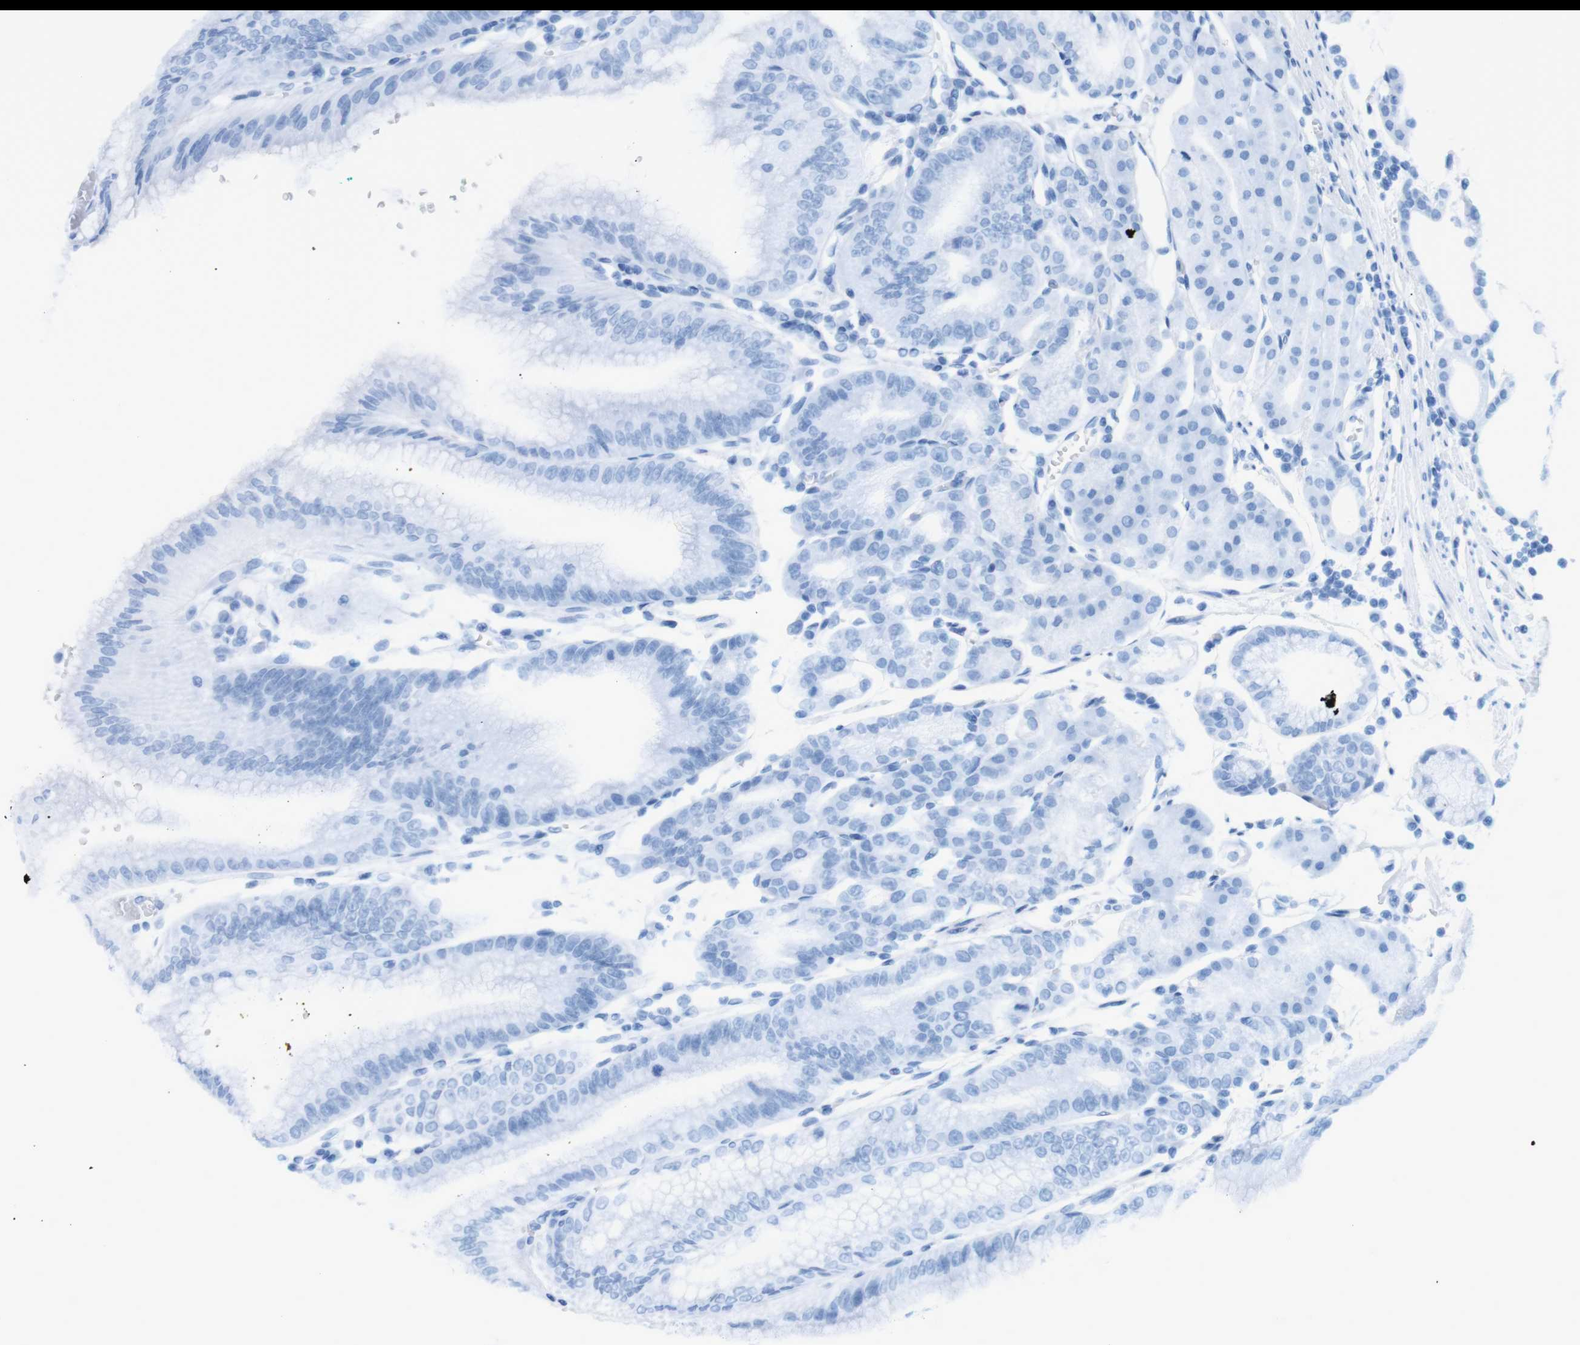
{"staining": {"intensity": "negative", "quantity": "none", "location": "none"}, "tissue": "stomach", "cell_type": "Glandular cells", "image_type": "normal", "snomed": [{"axis": "morphology", "description": "Normal tissue, NOS"}, {"axis": "topography", "description": "Stomach, lower"}], "caption": "Immunohistochemistry (IHC) image of benign human stomach stained for a protein (brown), which displays no expression in glandular cells. (DAB (3,3'-diaminobenzidine) immunohistochemistry, high magnification).", "gene": "TNFRSF4", "patient": {"sex": "male", "age": 71}}